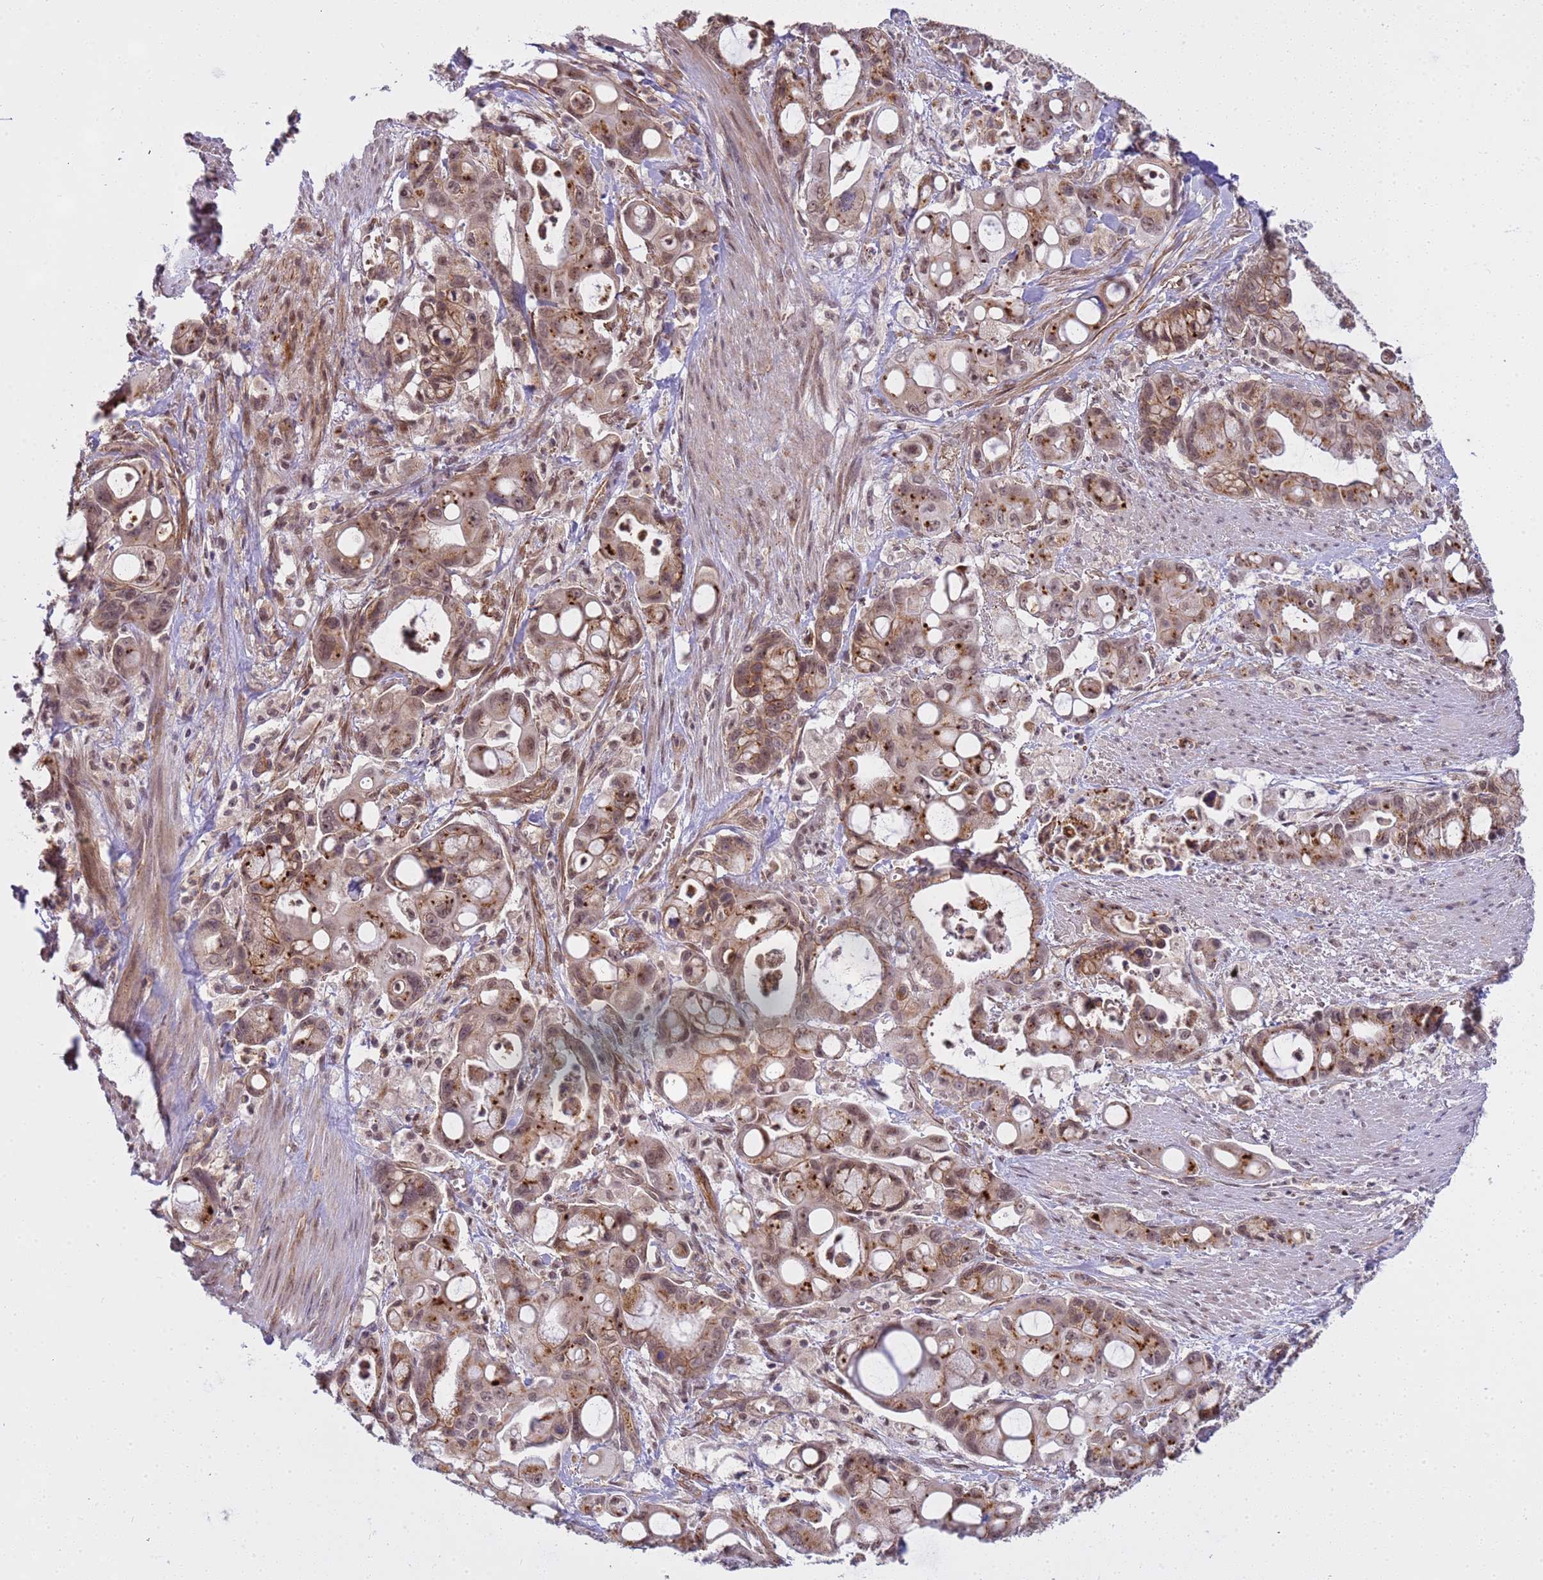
{"staining": {"intensity": "moderate", "quantity": ">75%", "location": "cytoplasmic/membranous,nuclear"}, "tissue": "pancreatic cancer", "cell_type": "Tumor cells", "image_type": "cancer", "snomed": [{"axis": "morphology", "description": "Adenocarcinoma, NOS"}, {"axis": "topography", "description": "Pancreas"}], "caption": "Adenocarcinoma (pancreatic) was stained to show a protein in brown. There is medium levels of moderate cytoplasmic/membranous and nuclear staining in about >75% of tumor cells.", "gene": "EMC2", "patient": {"sex": "male", "age": 68}}